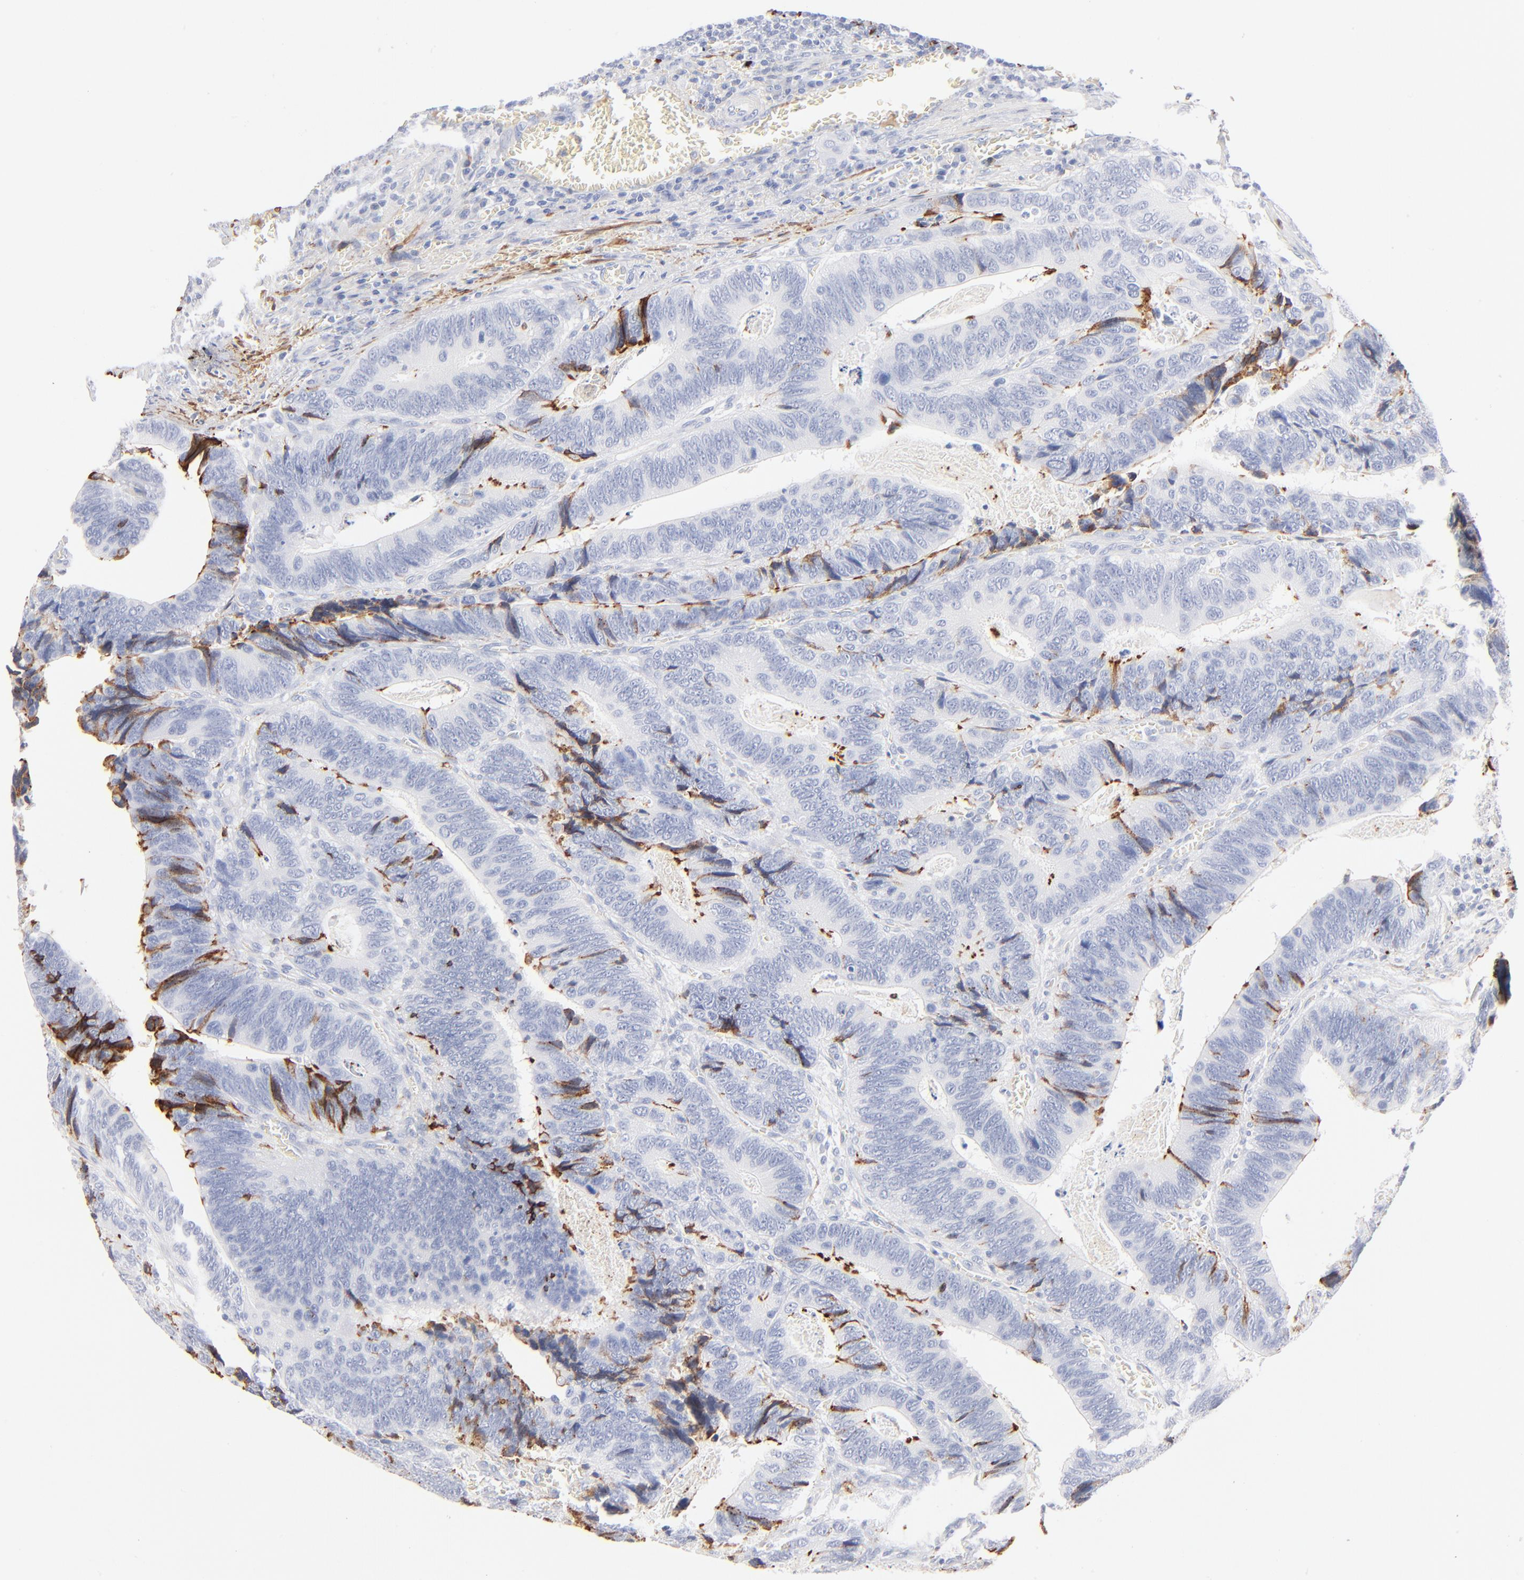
{"staining": {"intensity": "negative", "quantity": "none", "location": "none"}, "tissue": "colorectal cancer", "cell_type": "Tumor cells", "image_type": "cancer", "snomed": [{"axis": "morphology", "description": "Adenocarcinoma, NOS"}, {"axis": "topography", "description": "Colon"}], "caption": "The image exhibits no significant staining in tumor cells of adenocarcinoma (colorectal).", "gene": "APOH", "patient": {"sex": "male", "age": 72}}